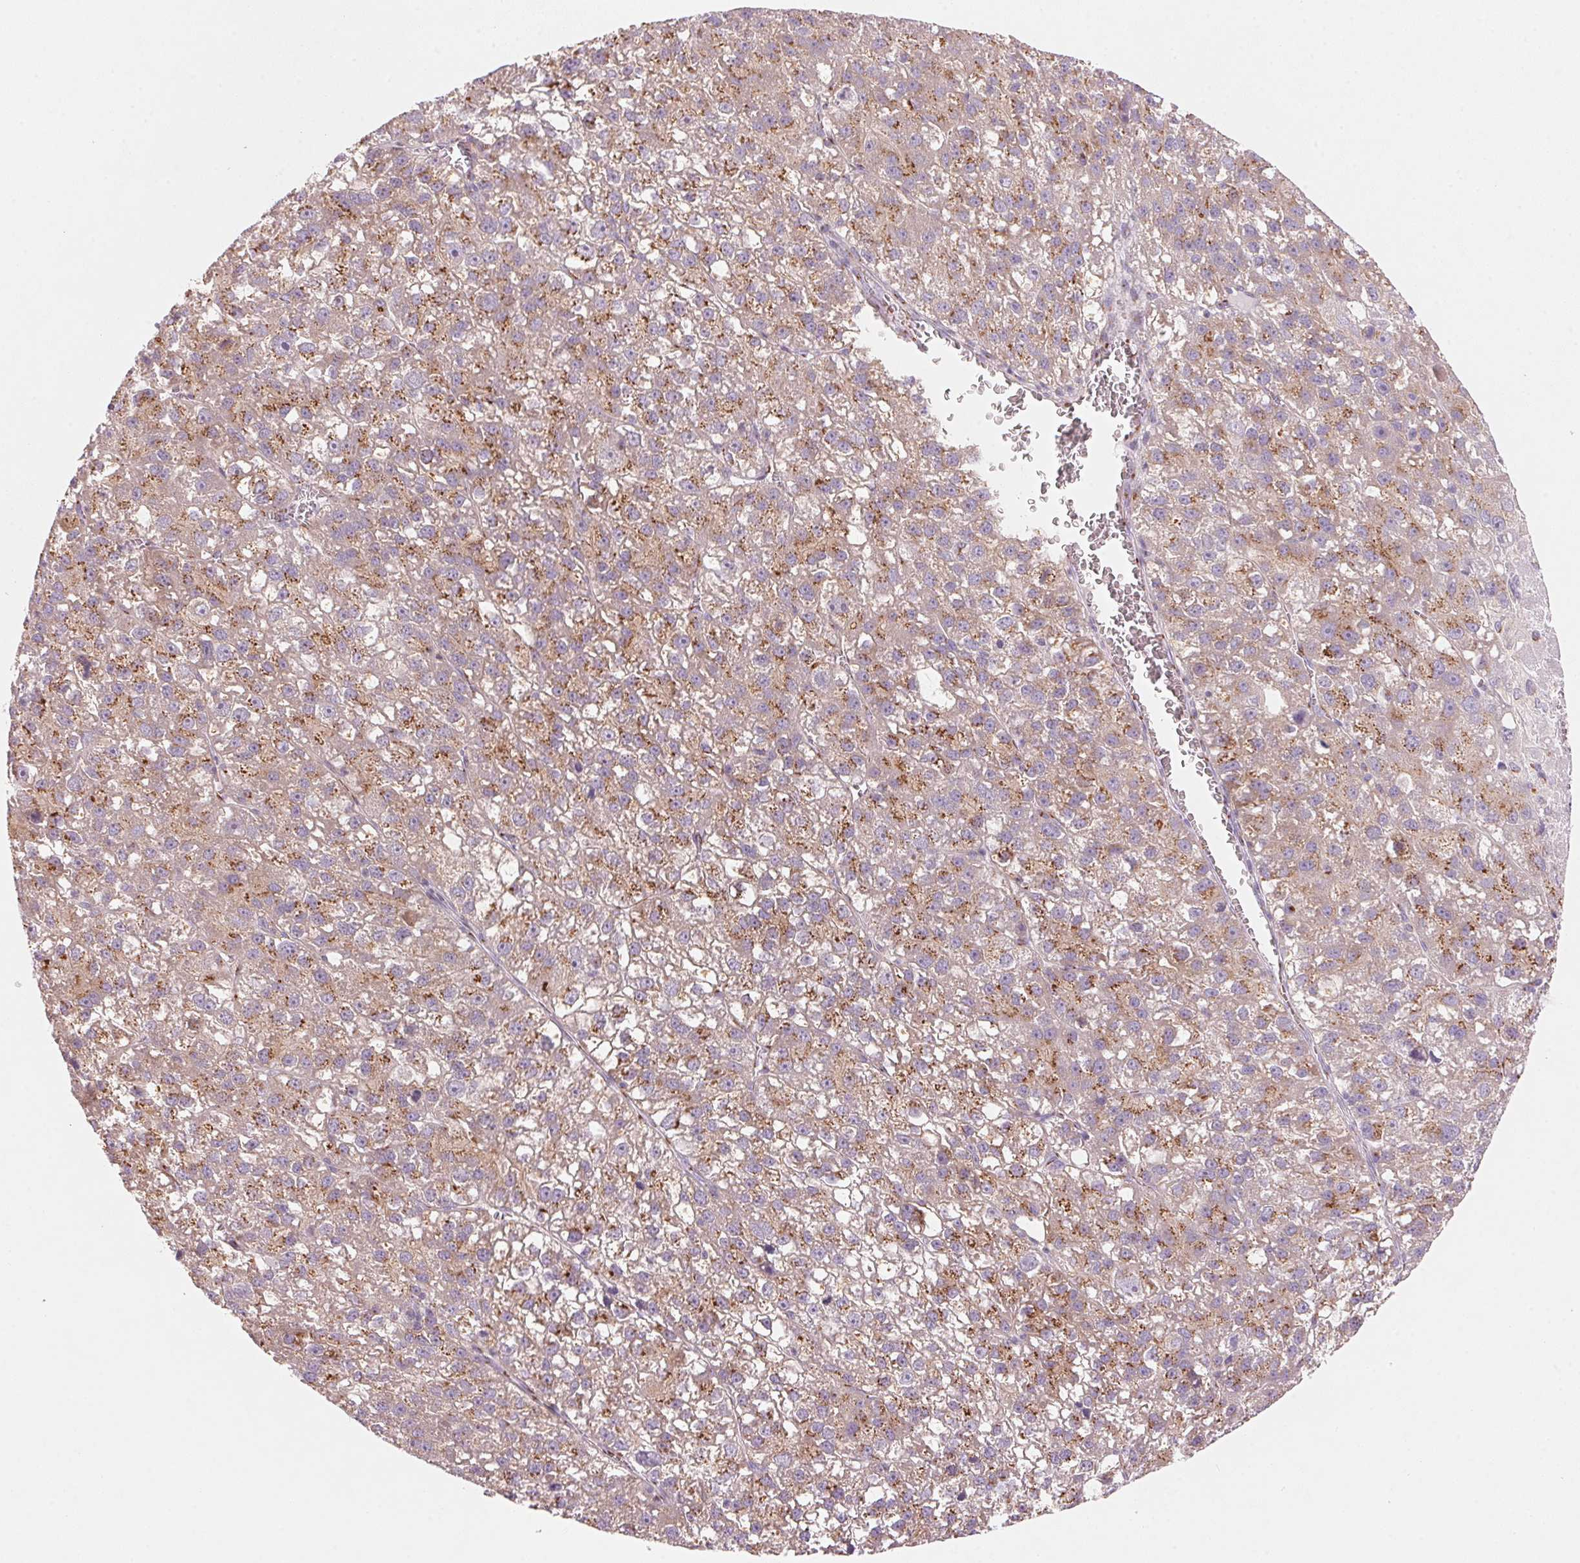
{"staining": {"intensity": "moderate", "quantity": "25%-75%", "location": "cytoplasmic/membranous"}, "tissue": "liver cancer", "cell_type": "Tumor cells", "image_type": "cancer", "snomed": [{"axis": "morphology", "description": "Carcinoma, Hepatocellular, NOS"}, {"axis": "topography", "description": "Liver"}], "caption": "Human hepatocellular carcinoma (liver) stained for a protein (brown) shows moderate cytoplasmic/membranous positive staining in approximately 25%-75% of tumor cells.", "gene": "DRAM2", "patient": {"sex": "female", "age": 70}}